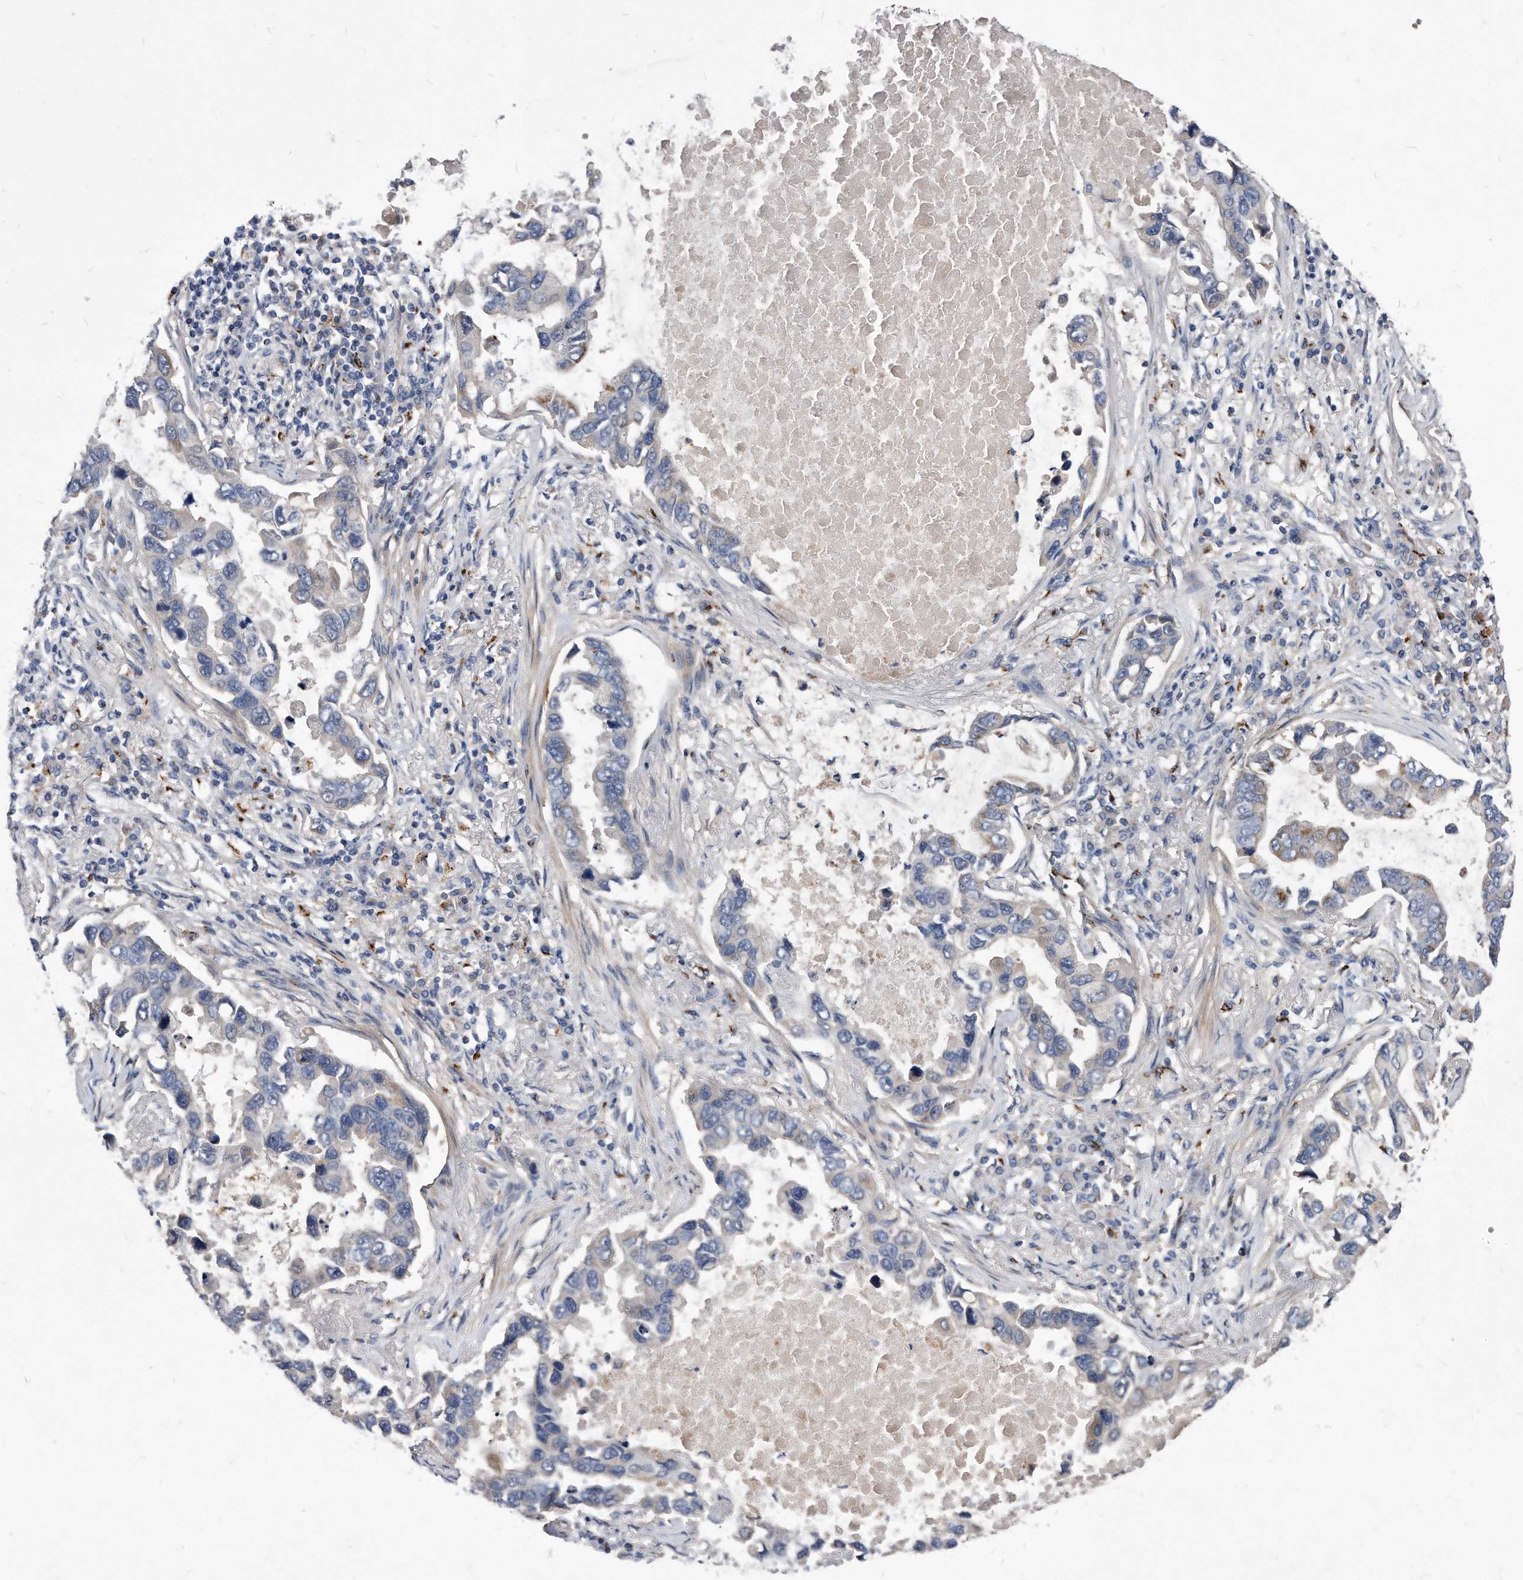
{"staining": {"intensity": "negative", "quantity": "none", "location": "none"}, "tissue": "lung cancer", "cell_type": "Tumor cells", "image_type": "cancer", "snomed": [{"axis": "morphology", "description": "Adenocarcinoma, NOS"}, {"axis": "topography", "description": "Lung"}], "caption": "IHC micrograph of neoplastic tissue: human lung cancer stained with DAB demonstrates no significant protein positivity in tumor cells.", "gene": "MGAT4A", "patient": {"sex": "male", "age": 64}}